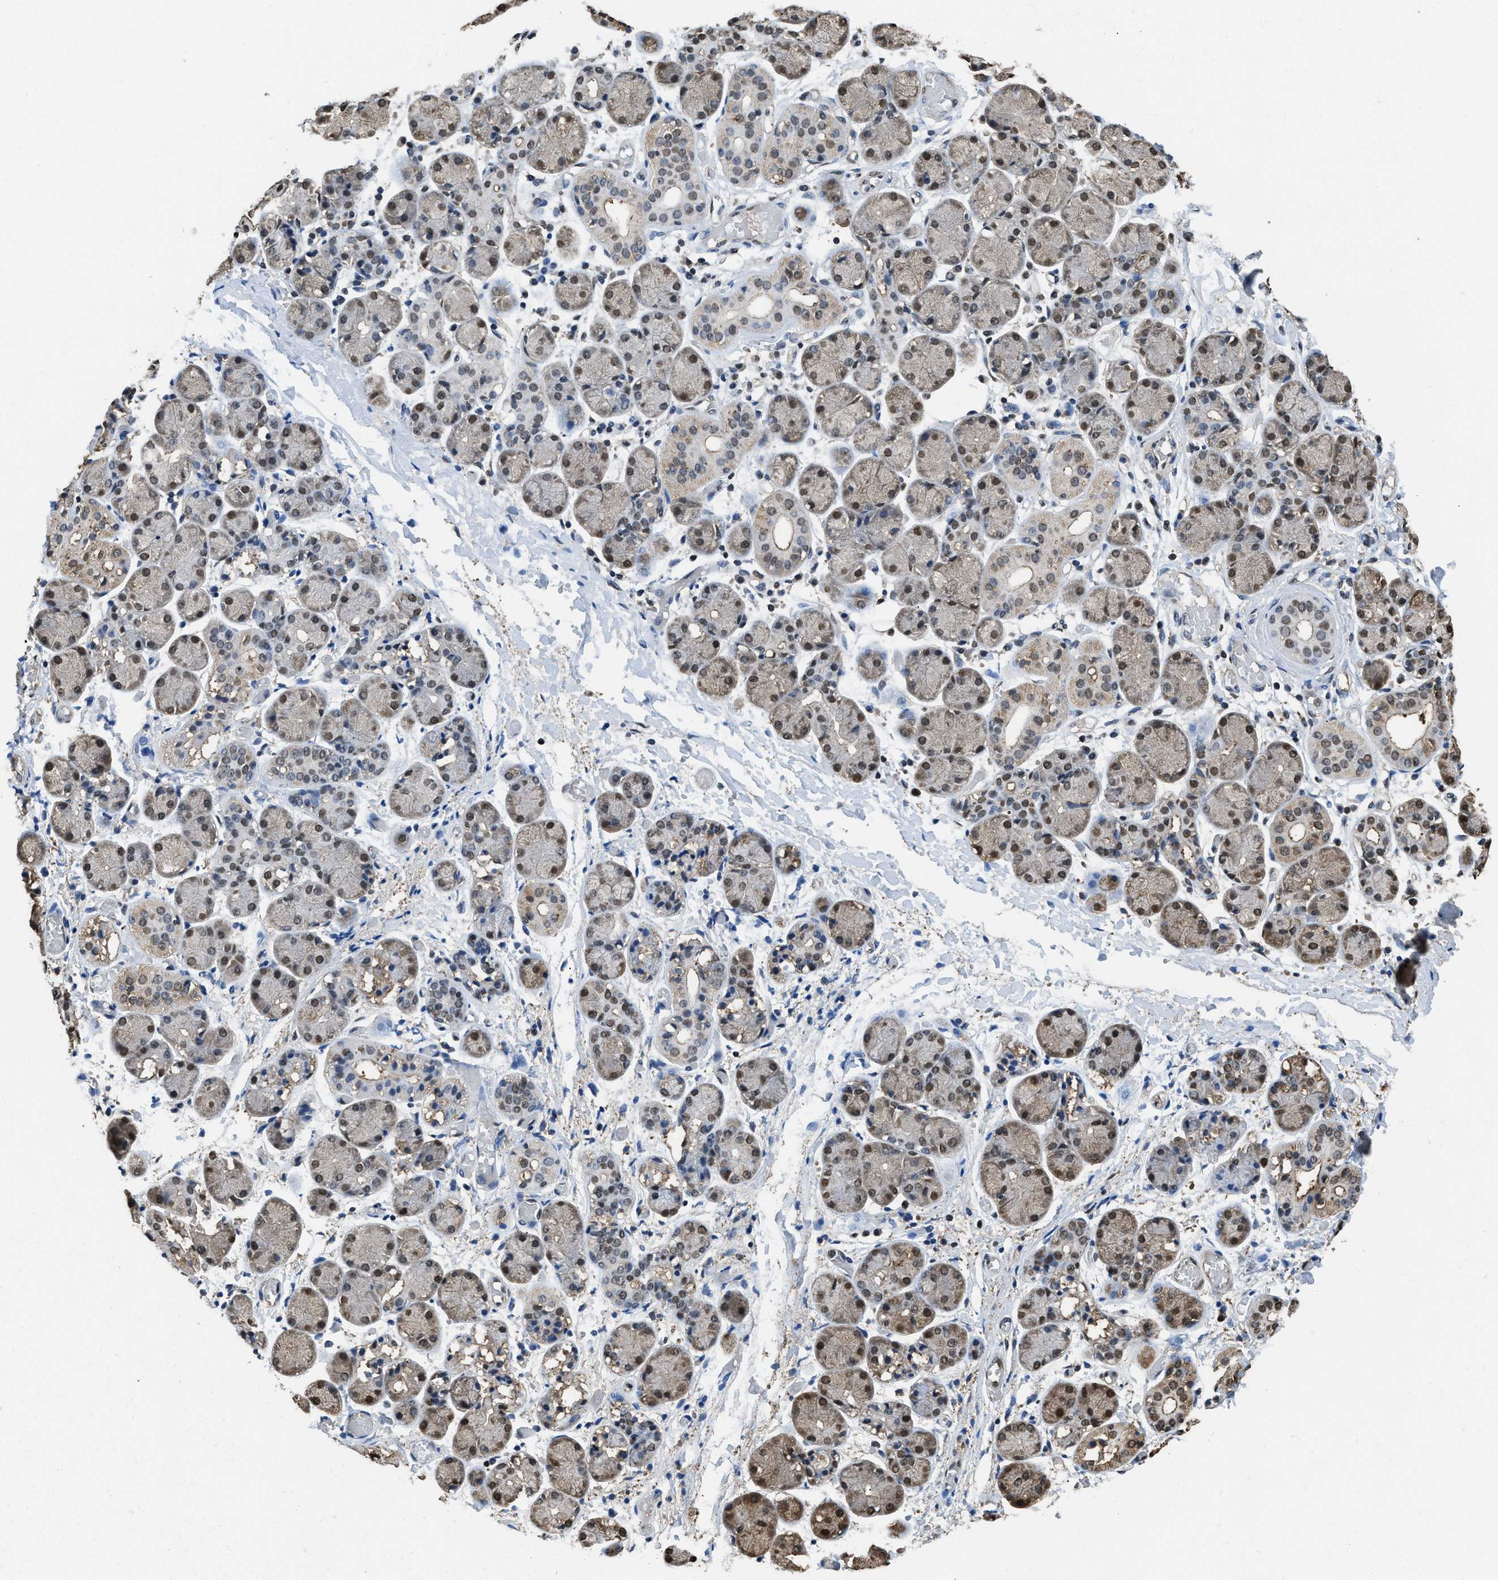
{"staining": {"intensity": "moderate", "quantity": ">75%", "location": "nuclear"}, "tissue": "salivary gland", "cell_type": "Glandular cells", "image_type": "normal", "snomed": [{"axis": "morphology", "description": "Normal tissue, NOS"}, {"axis": "topography", "description": "Salivary gland"}], "caption": "Immunohistochemistry histopathology image of unremarkable salivary gland stained for a protein (brown), which demonstrates medium levels of moderate nuclear expression in about >75% of glandular cells.", "gene": "GAPDH", "patient": {"sex": "female", "age": 24}}